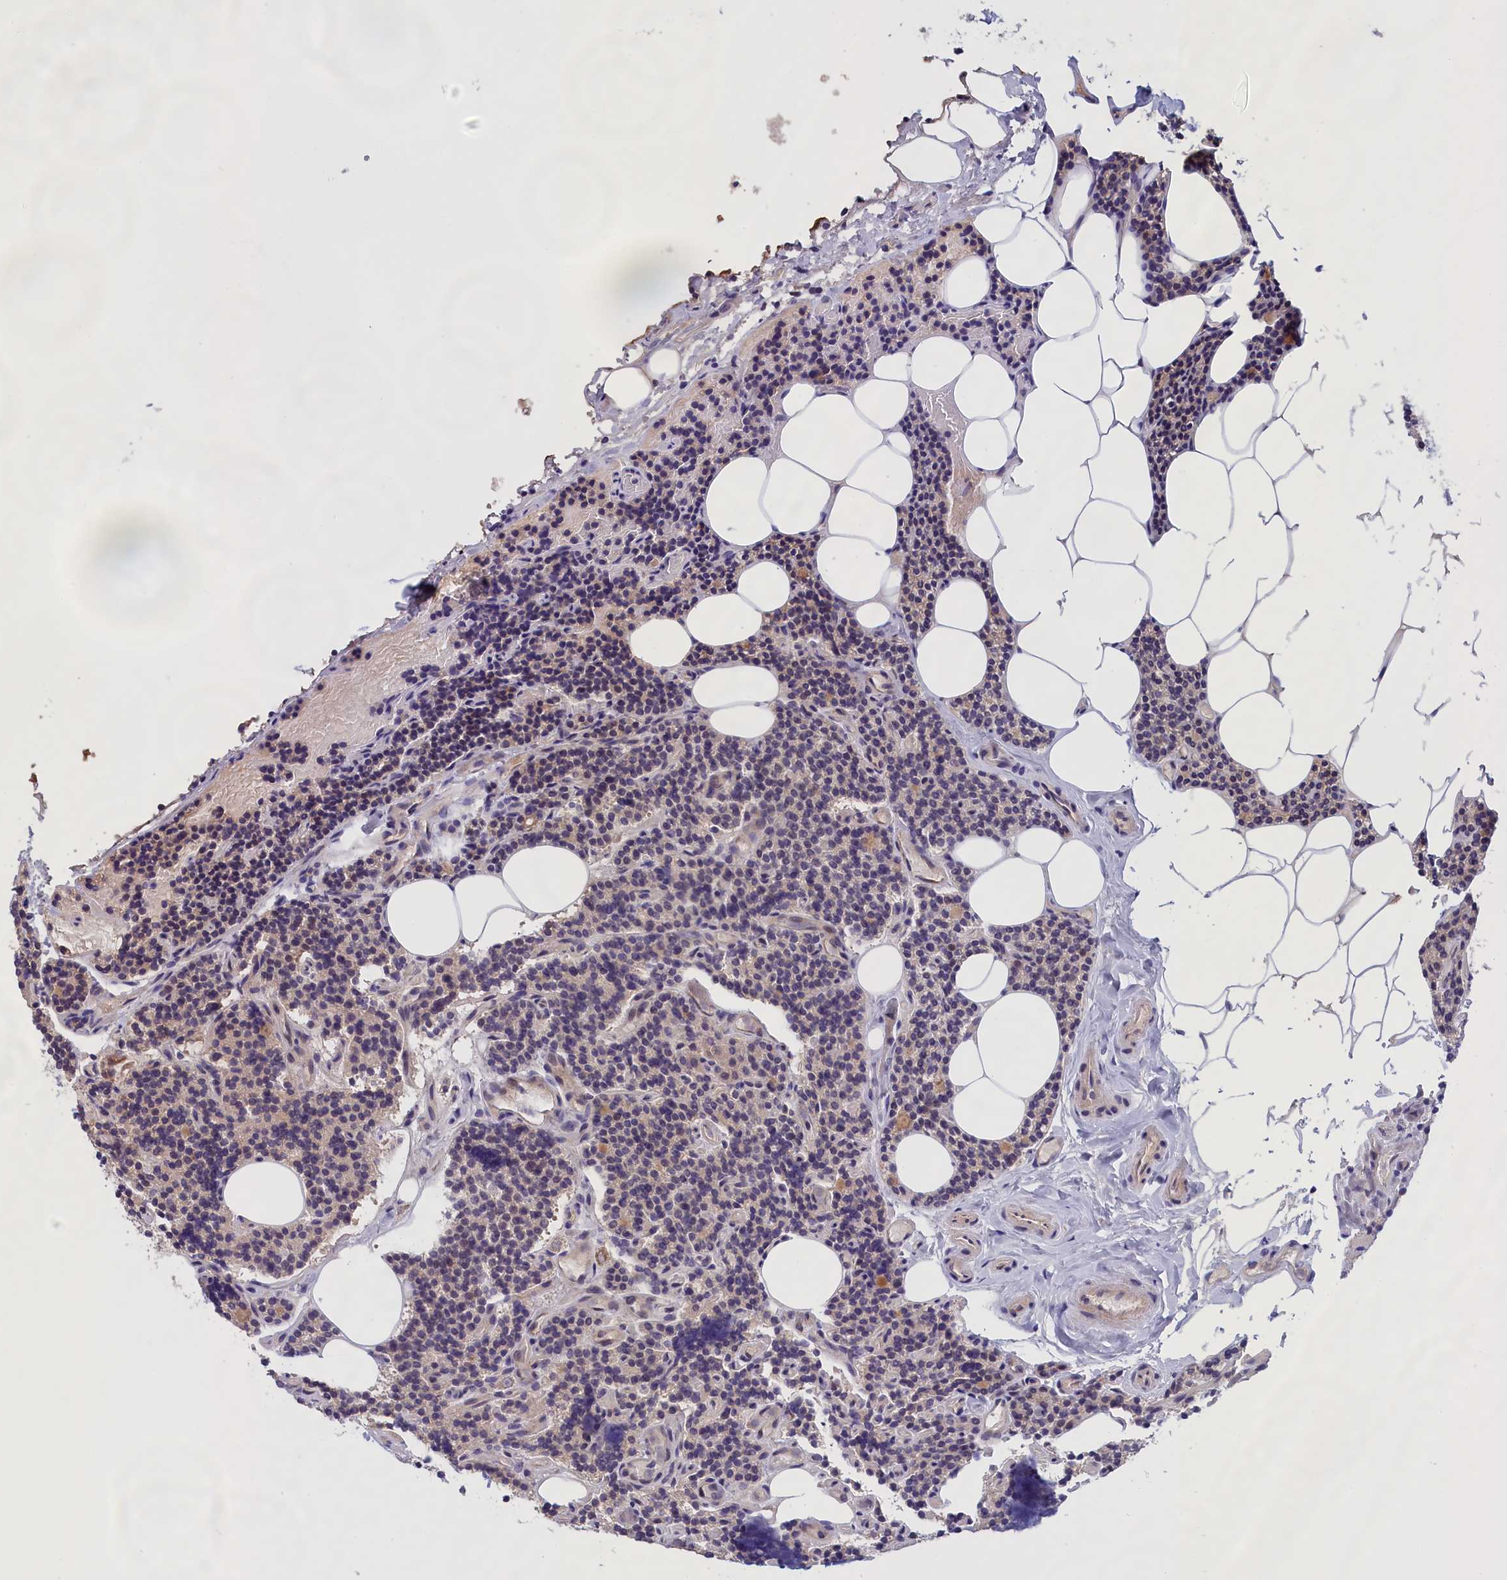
{"staining": {"intensity": "negative", "quantity": "none", "location": "none"}, "tissue": "parathyroid gland", "cell_type": "Glandular cells", "image_type": "normal", "snomed": [{"axis": "morphology", "description": "Normal tissue, NOS"}, {"axis": "topography", "description": "Parathyroid gland"}], "caption": "DAB (3,3'-diaminobenzidine) immunohistochemical staining of benign human parathyroid gland displays no significant positivity in glandular cells.", "gene": "IGFALS", "patient": {"sex": "female", "age": 43}}